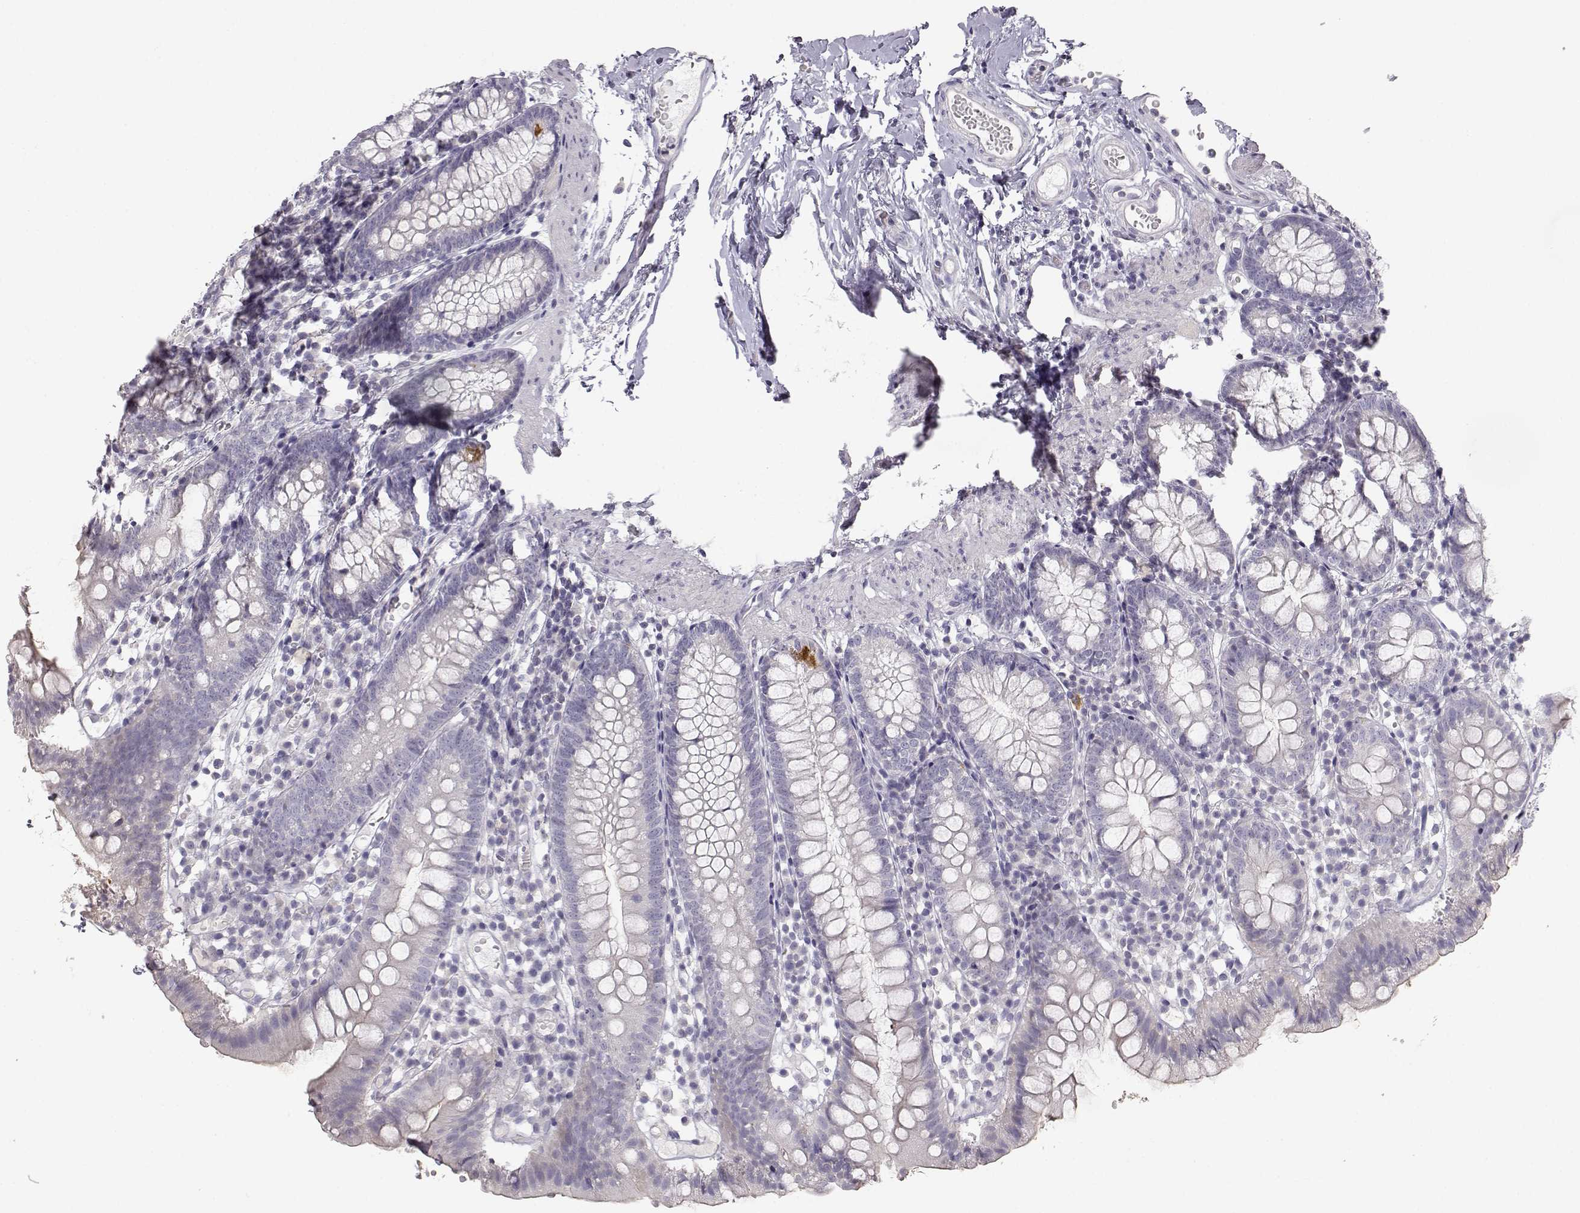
{"staining": {"intensity": "negative", "quantity": "none", "location": "none"}, "tissue": "small intestine", "cell_type": "Glandular cells", "image_type": "normal", "snomed": [{"axis": "morphology", "description": "Normal tissue, NOS"}, {"axis": "topography", "description": "Small intestine"}], "caption": "An image of small intestine stained for a protein displays no brown staining in glandular cells. (DAB (3,3'-diaminobenzidine) immunohistochemistry (IHC), high magnification).", "gene": "MYCBPAP", "patient": {"sex": "female", "age": 90}}